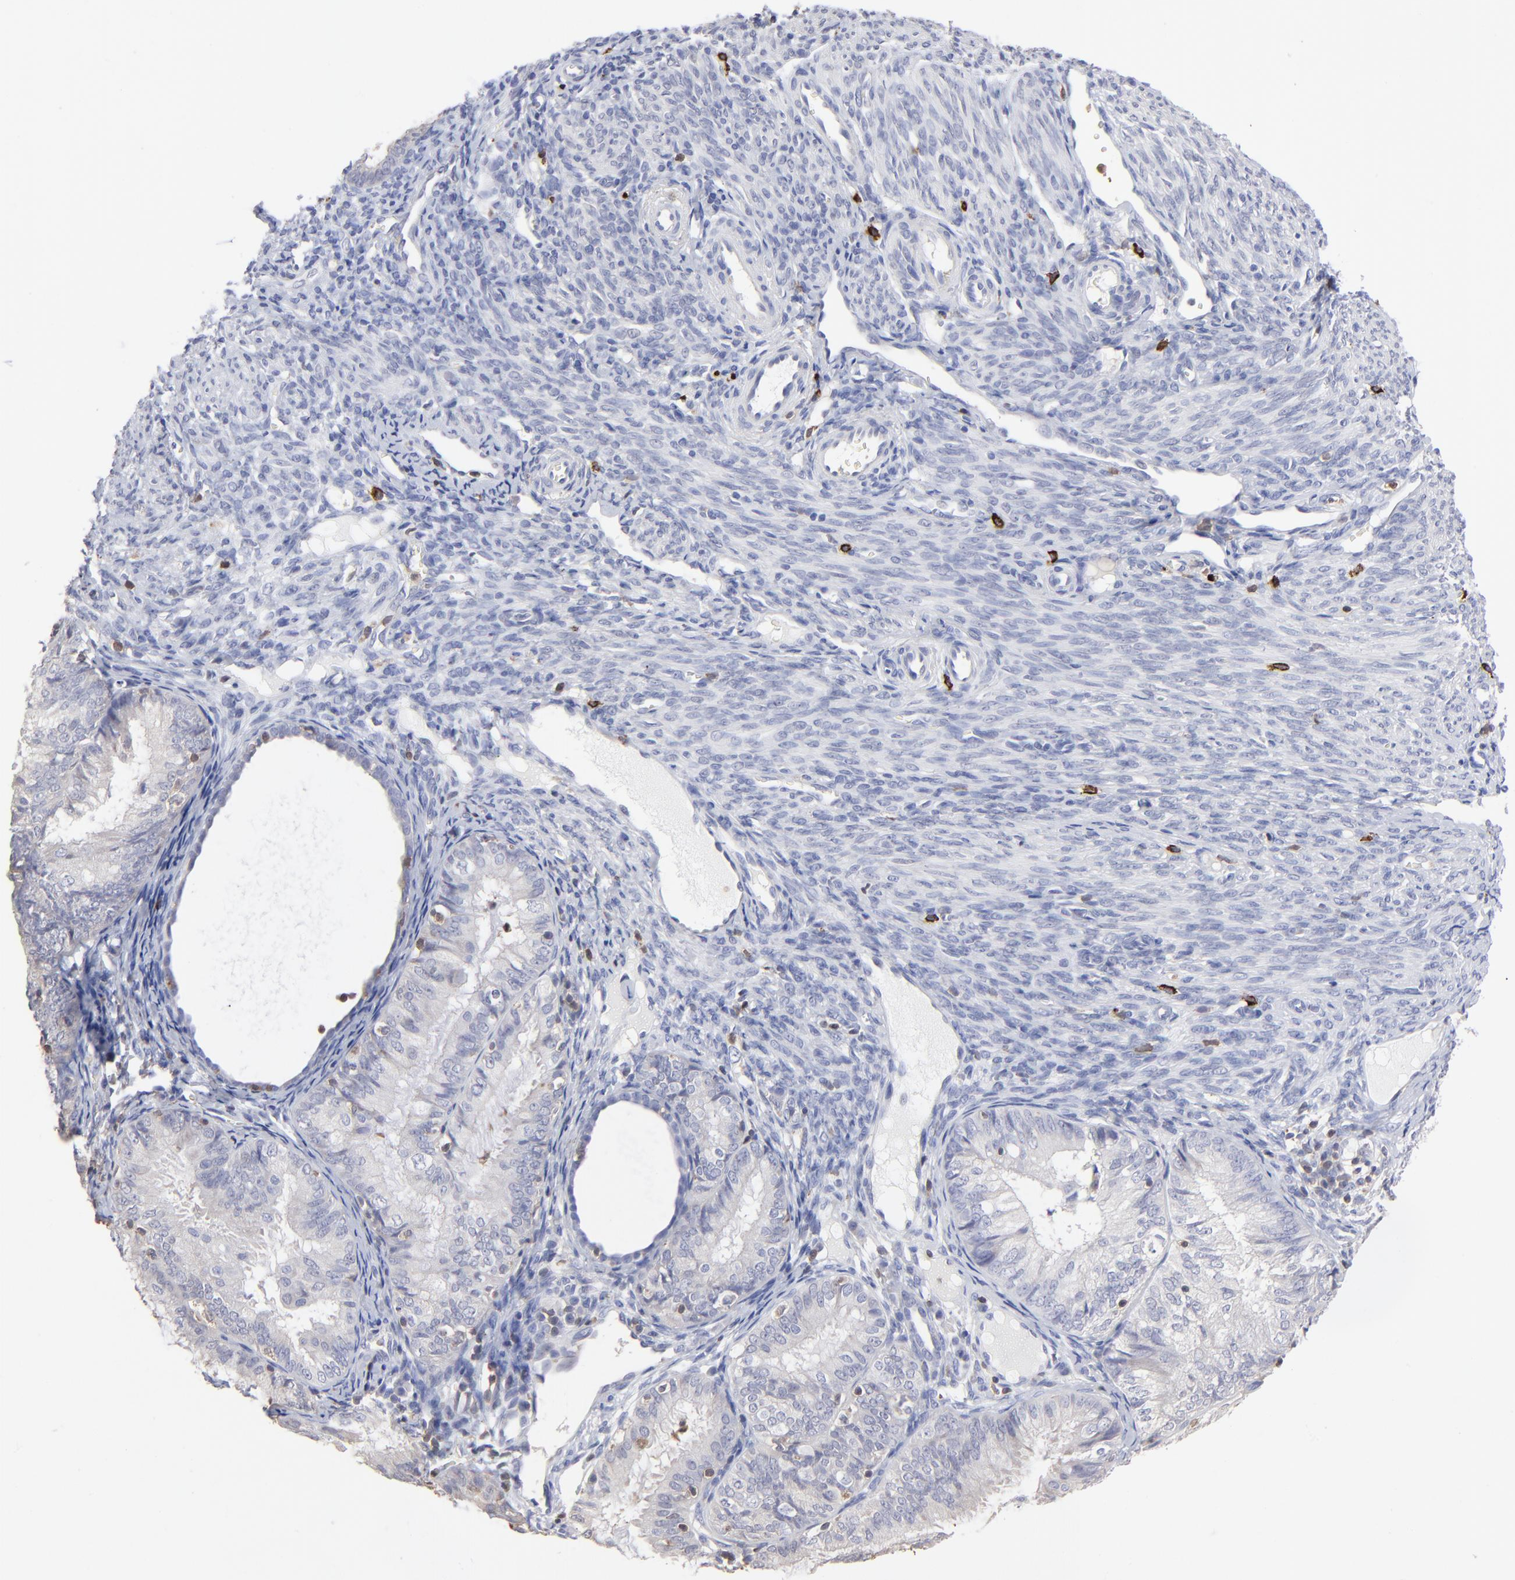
{"staining": {"intensity": "negative", "quantity": "none", "location": "none"}, "tissue": "endometrial cancer", "cell_type": "Tumor cells", "image_type": "cancer", "snomed": [{"axis": "morphology", "description": "Adenocarcinoma, NOS"}, {"axis": "topography", "description": "Endometrium"}], "caption": "High magnification brightfield microscopy of endometrial cancer stained with DAB (brown) and counterstained with hematoxylin (blue): tumor cells show no significant expression.", "gene": "TBXT", "patient": {"sex": "female", "age": 66}}